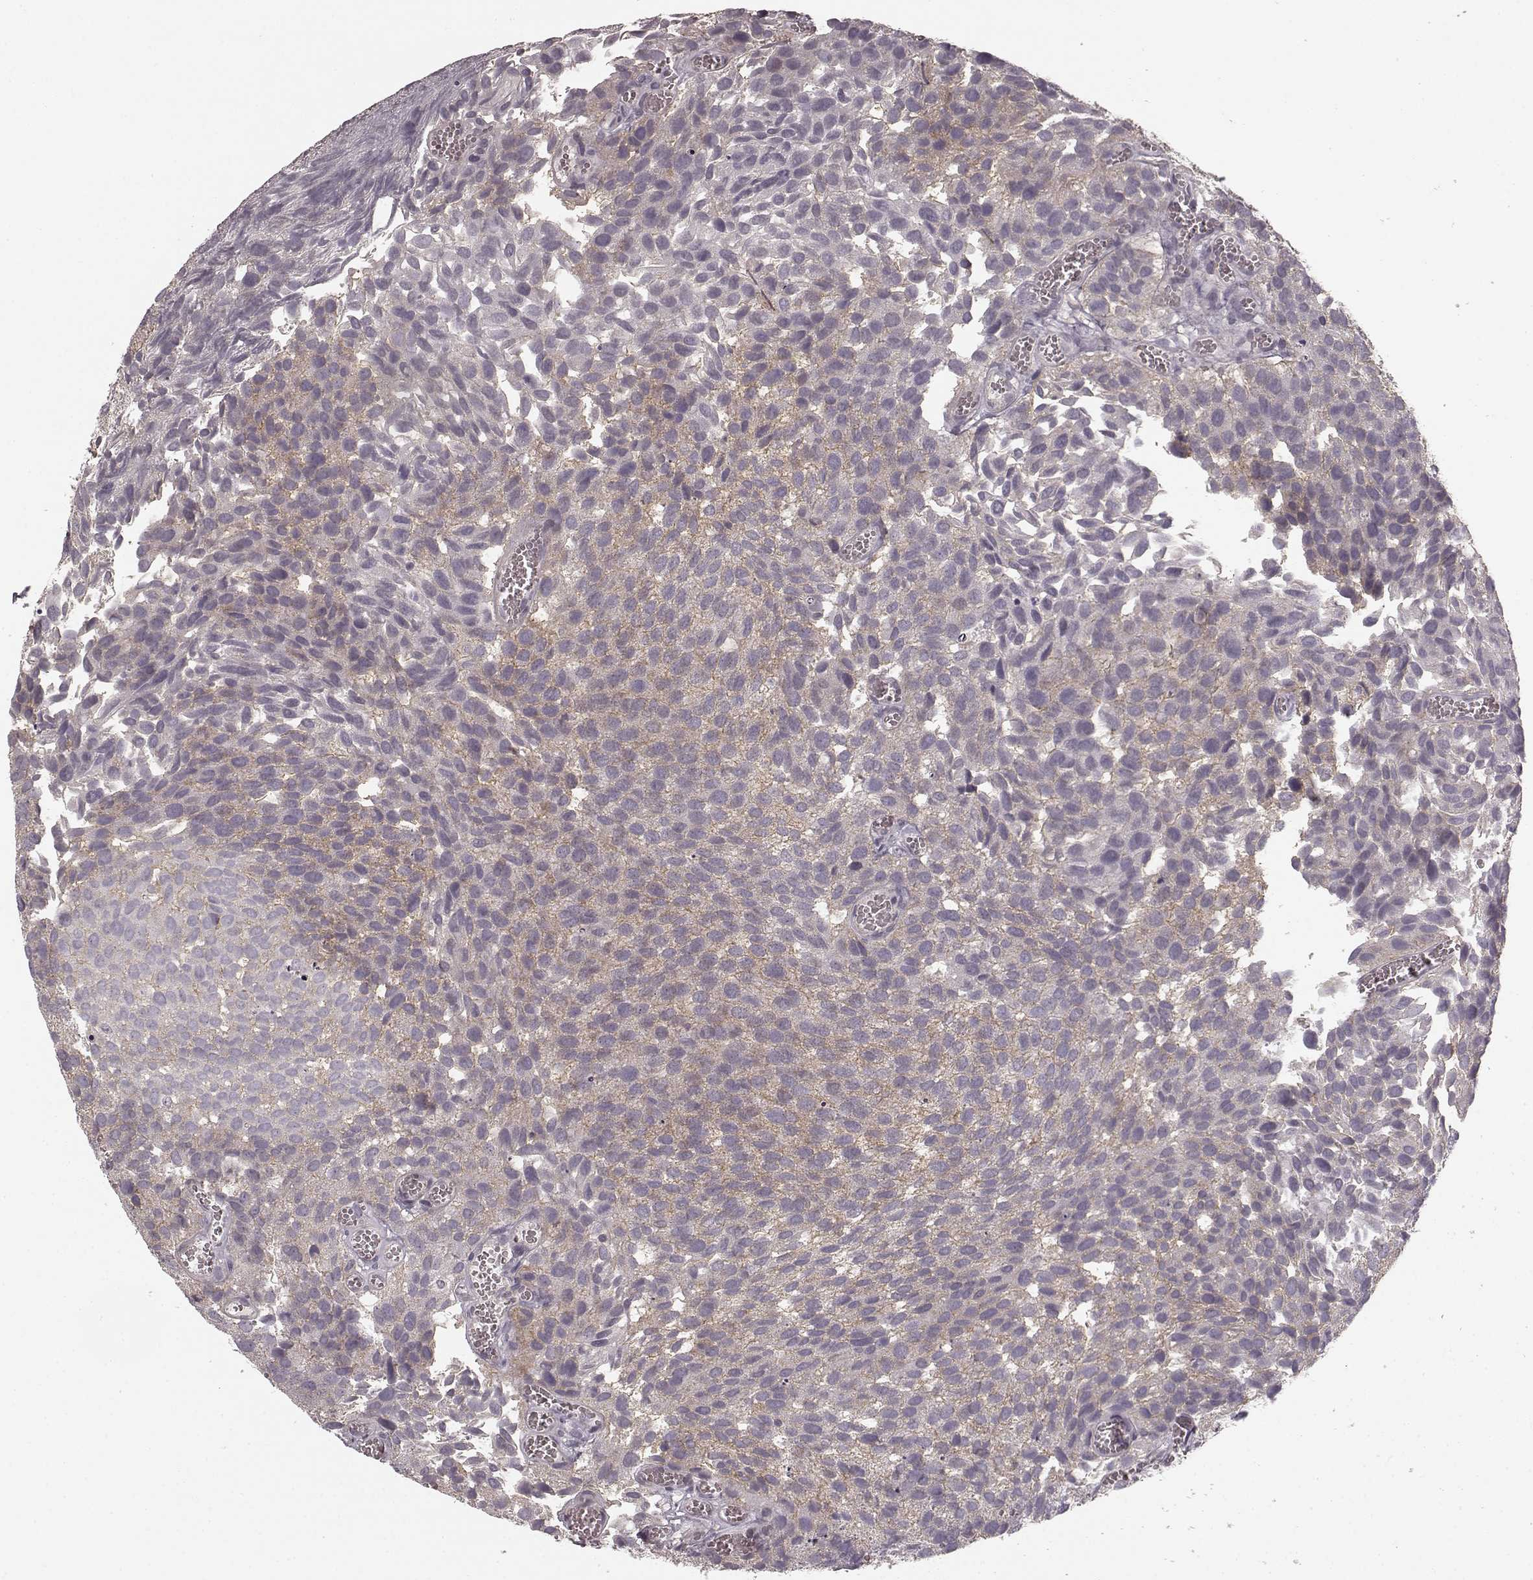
{"staining": {"intensity": "negative", "quantity": "none", "location": "none"}, "tissue": "urothelial cancer", "cell_type": "Tumor cells", "image_type": "cancer", "snomed": [{"axis": "morphology", "description": "Urothelial carcinoma, Low grade"}, {"axis": "topography", "description": "Urinary bladder"}], "caption": "Immunohistochemical staining of urothelial carcinoma (low-grade) displays no significant positivity in tumor cells.", "gene": "PRKCE", "patient": {"sex": "female", "age": 69}}